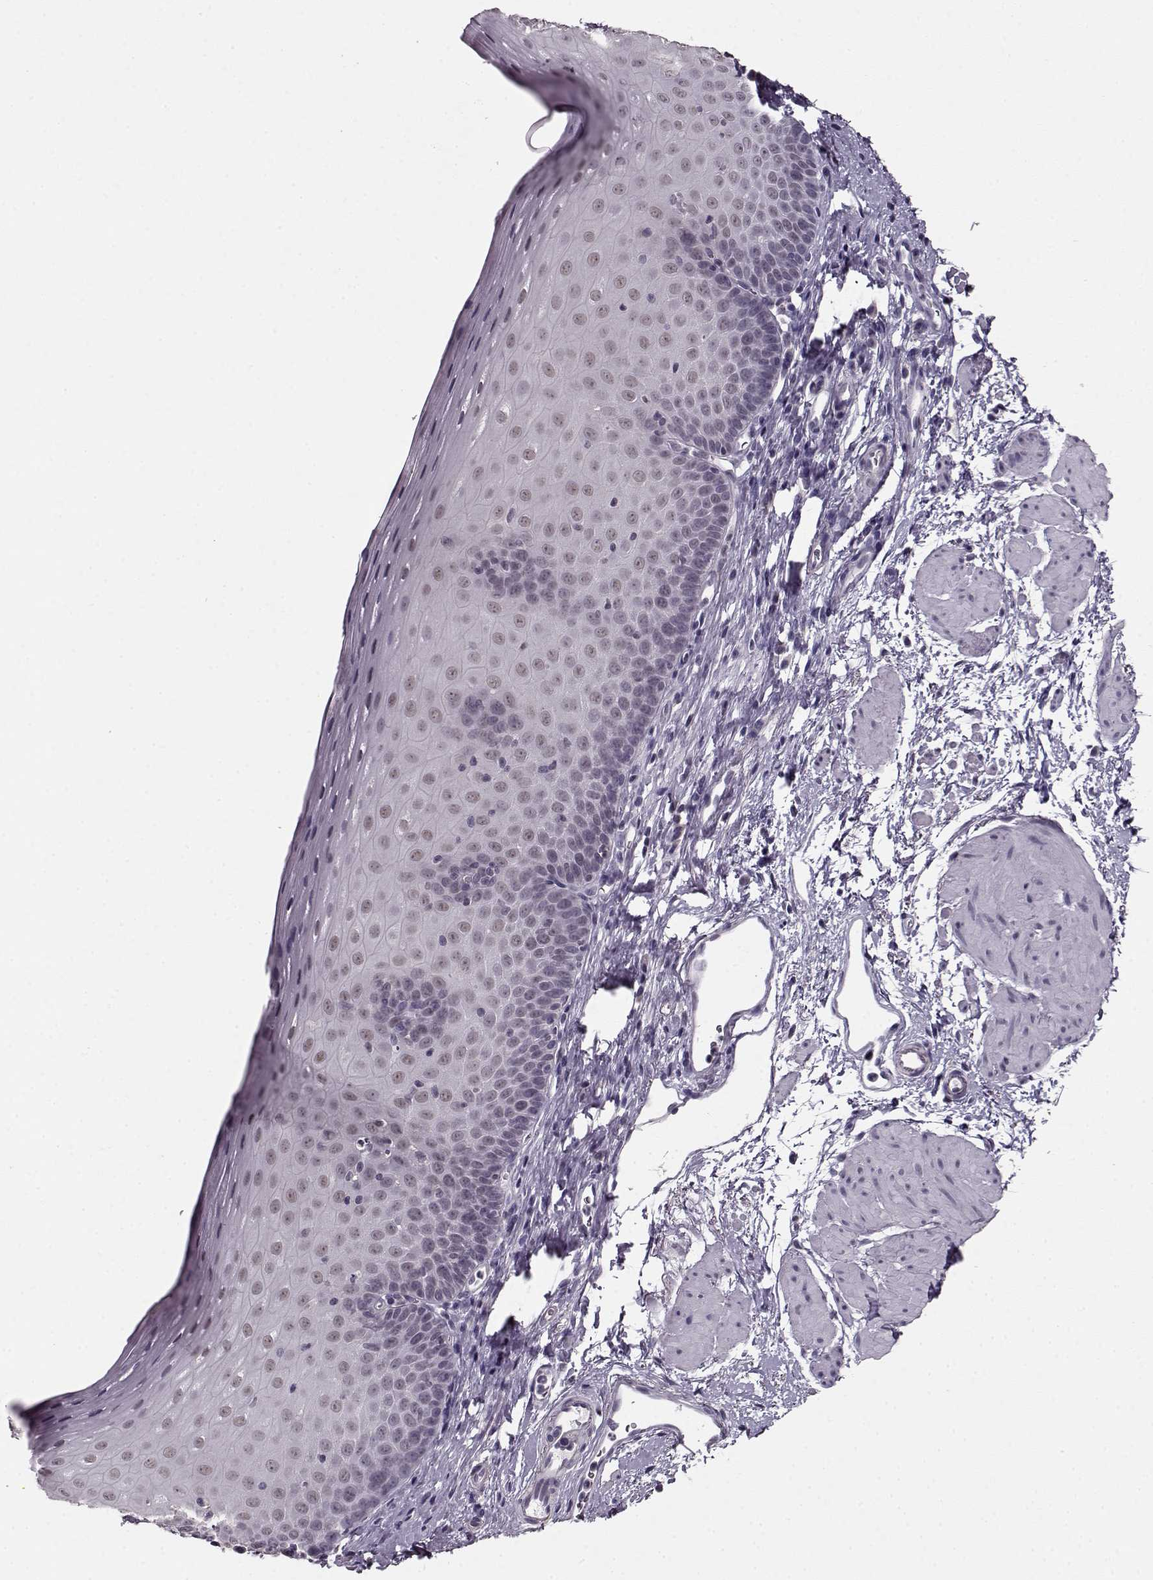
{"staining": {"intensity": "weak", "quantity": "<25%", "location": "nuclear"}, "tissue": "esophagus", "cell_type": "Squamous epithelial cells", "image_type": "normal", "snomed": [{"axis": "morphology", "description": "Normal tissue, NOS"}, {"axis": "topography", "description": "Esophagus"}], "caption": "DAB (3,3'-diaminobenzidine) immunohistochemical staining of benign human esophagus exhibits no significant staining in squamous epithelial cells. Nuclei are stained in blue.", "gene": "RP1L1", "patient": {"sex": "female", "age": 64}}